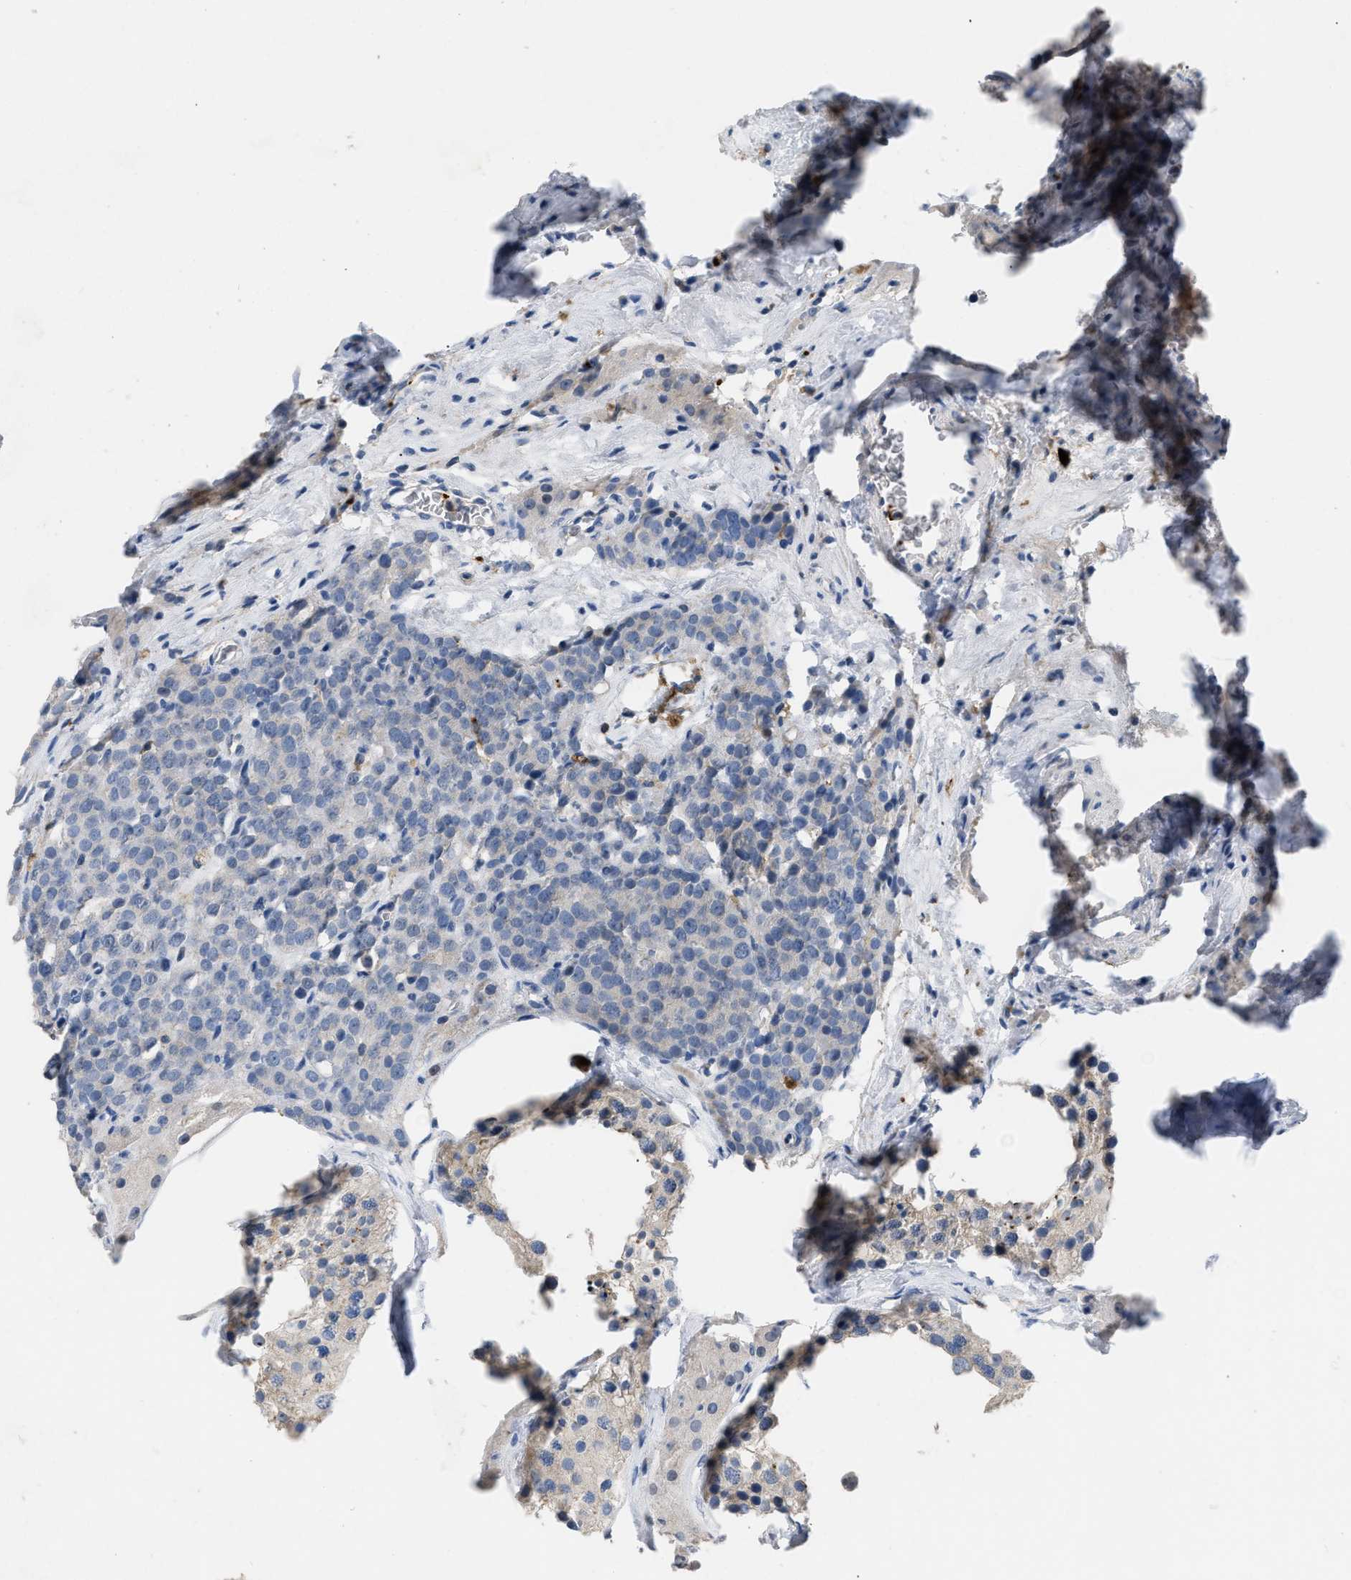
{"staining": {"intensity": "negative", "quantity": "none", "location": "none"}, "tissue": "testis cancer", "cell_type": "Tumor cells", "image_type": "cancer", "snomed": [{"axis": "morphology", "description": "Seminoma, NOS"}, {"axis": "topography", "description": "Testis"}], "caption": "Human testis seminoma stained for a protein using immunohistochemistry (IHC) exhibits no positivity in tumor cells.", "gene": "FGF18", "patient": {"sex": "male", "age": 71}}